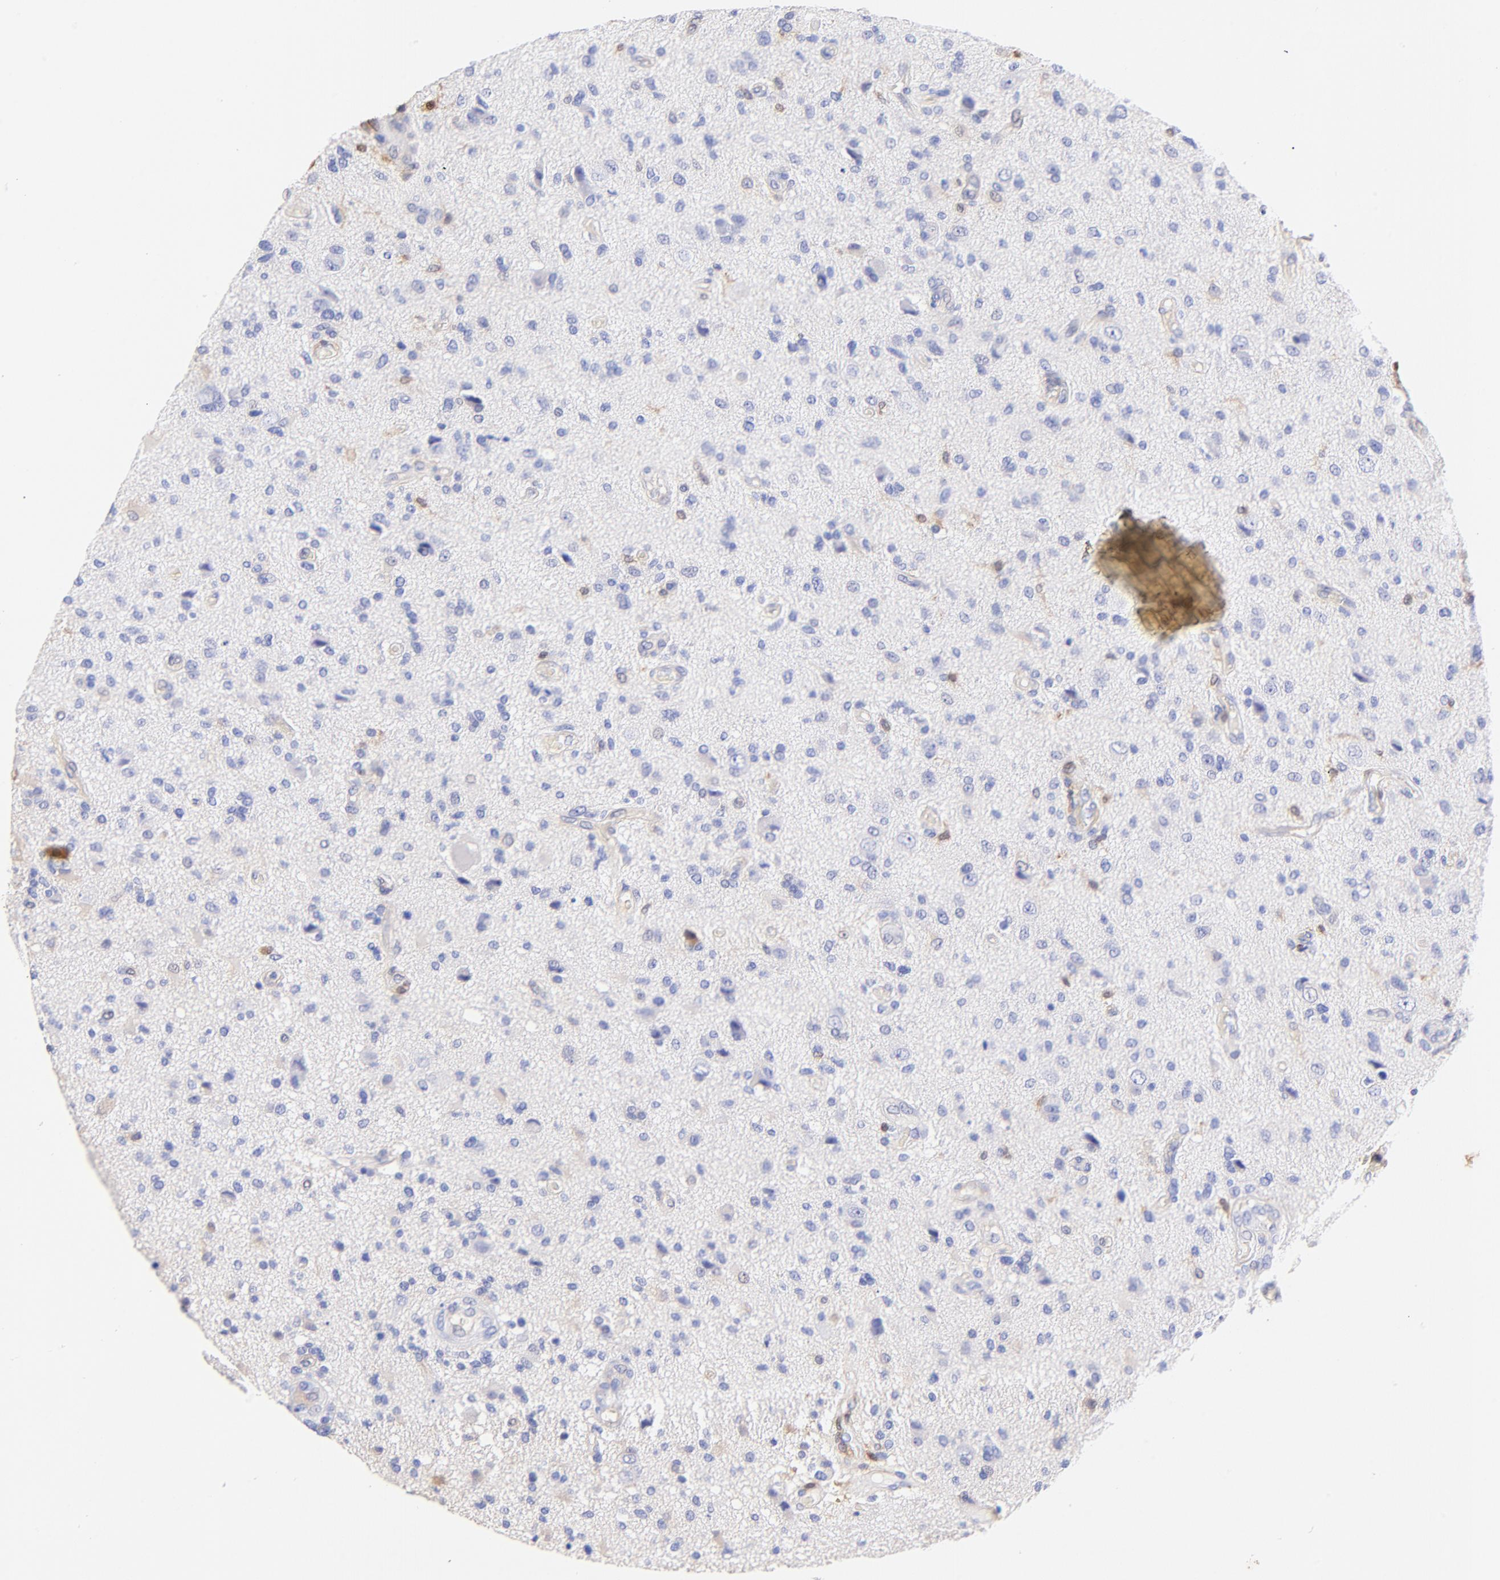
{"staining": {"intensity": "negative", "quantity": "none", "location": "none"}, "tissue": "glioma", "cell_type": "Tumor cells", "image_type": "cancer", "snomed": [{"axis": "morphology", "description": "Normal tissue, NOS"}, {"axis": "morphology", "description": "Glioma, malignant, High grade"}, {"axis": "topography", "description": "Cerebral cortex"}], "caption": "This is an IHC photomicrograph of glioma. There is no expression in tumor cells.", "gene": "ALDH1A1", "patient": {"sex": "male", "age": 75}}